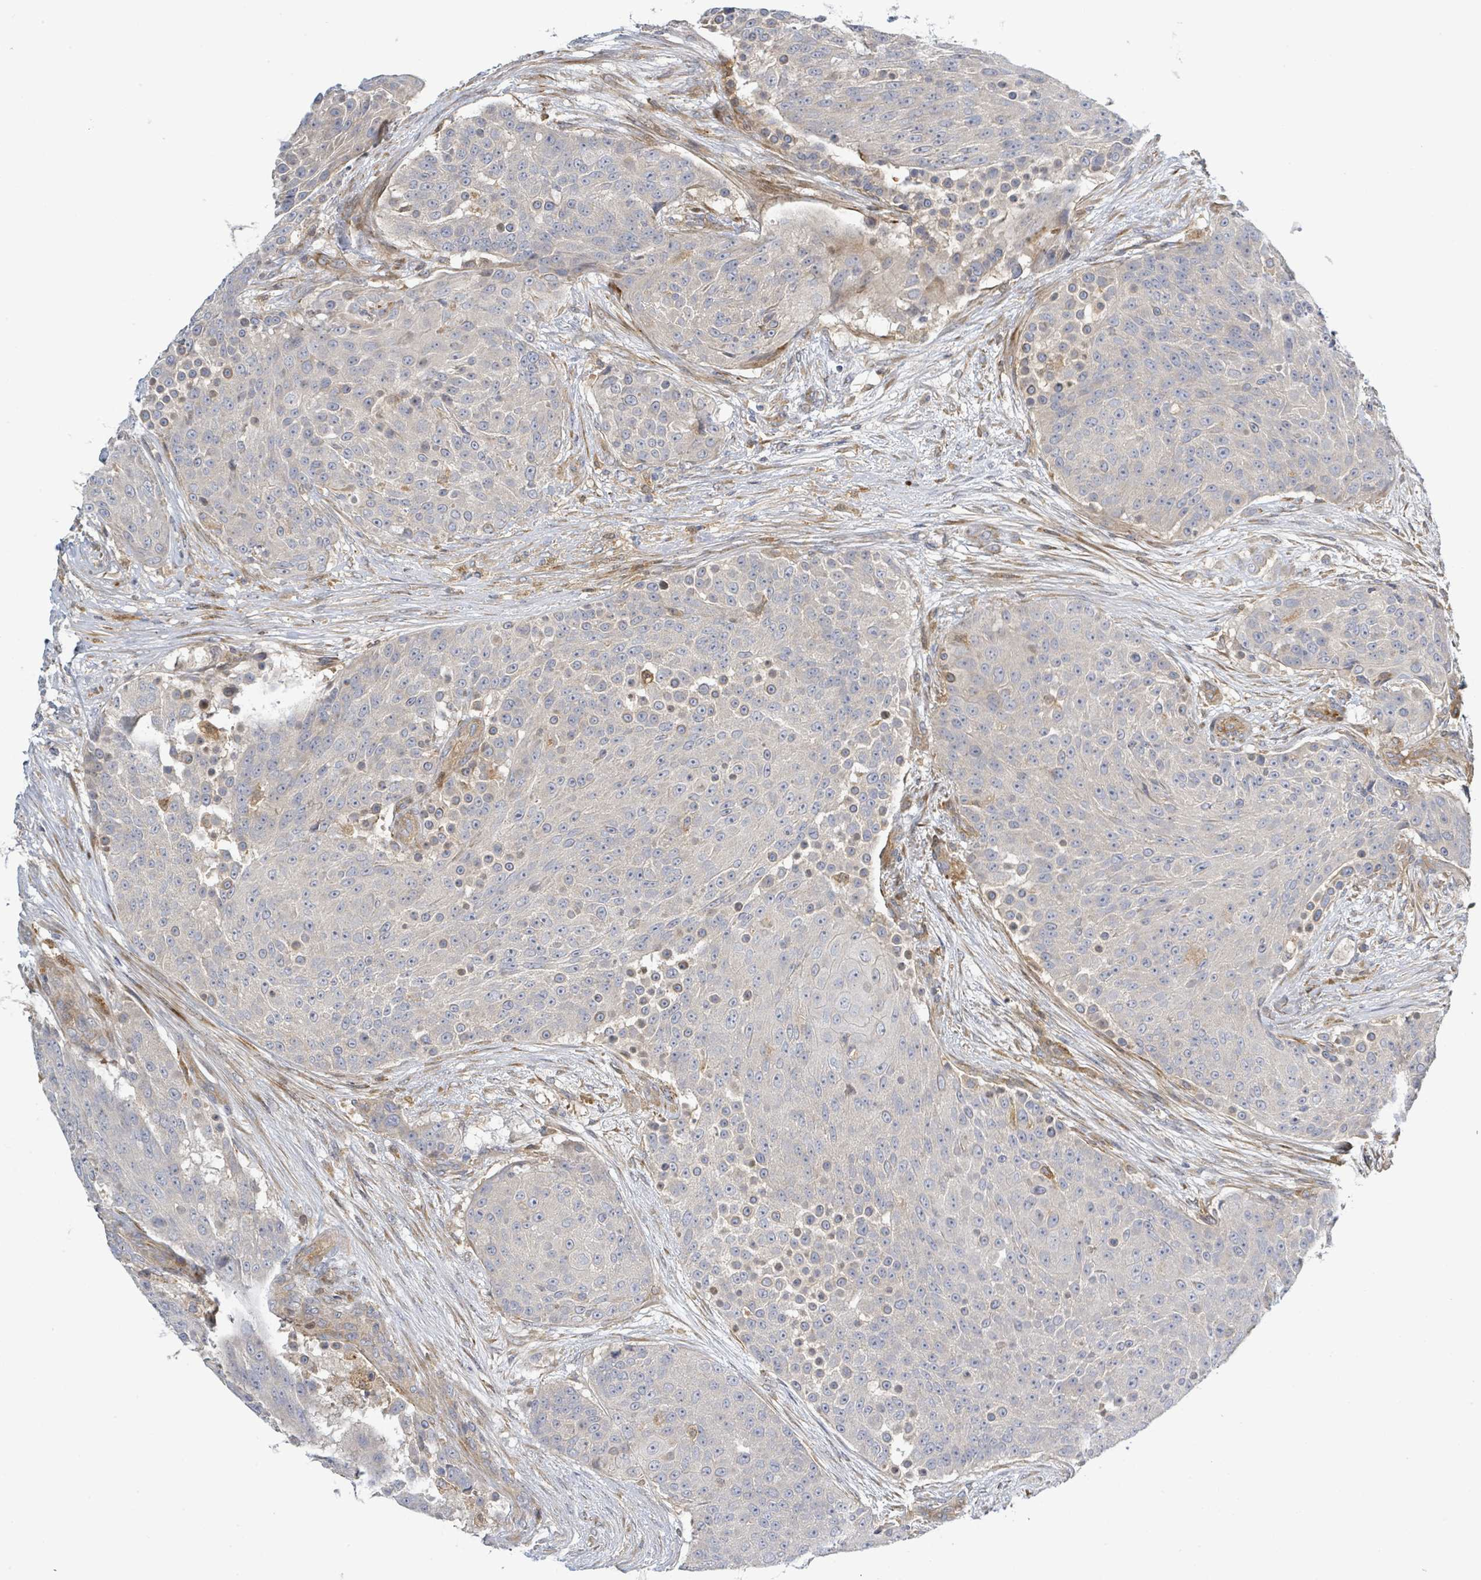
{"staining": {"intensity": "negative", "quantity": "none", "location": "none"}, "tissue": "urothelial cancer", "cell_type": "Tumor cells", "image_type": "cancer", "snomed": [{"axis": "morphology", "description": "Urothelial carcinoma, High grade"}, {"axis": "topography", "description": "Urinary bladder"}], "caption": "High magnification brightfield microscopy of urothelial carcinoma (high-grade) stained with DAB (3,3'-diaminobenzidine) (brown) and counterstained with hematoxylin (blue): tumor cells show no significant staining.", "gene": "CFAP210", "patient": {"sex": "female", "age": 63}}